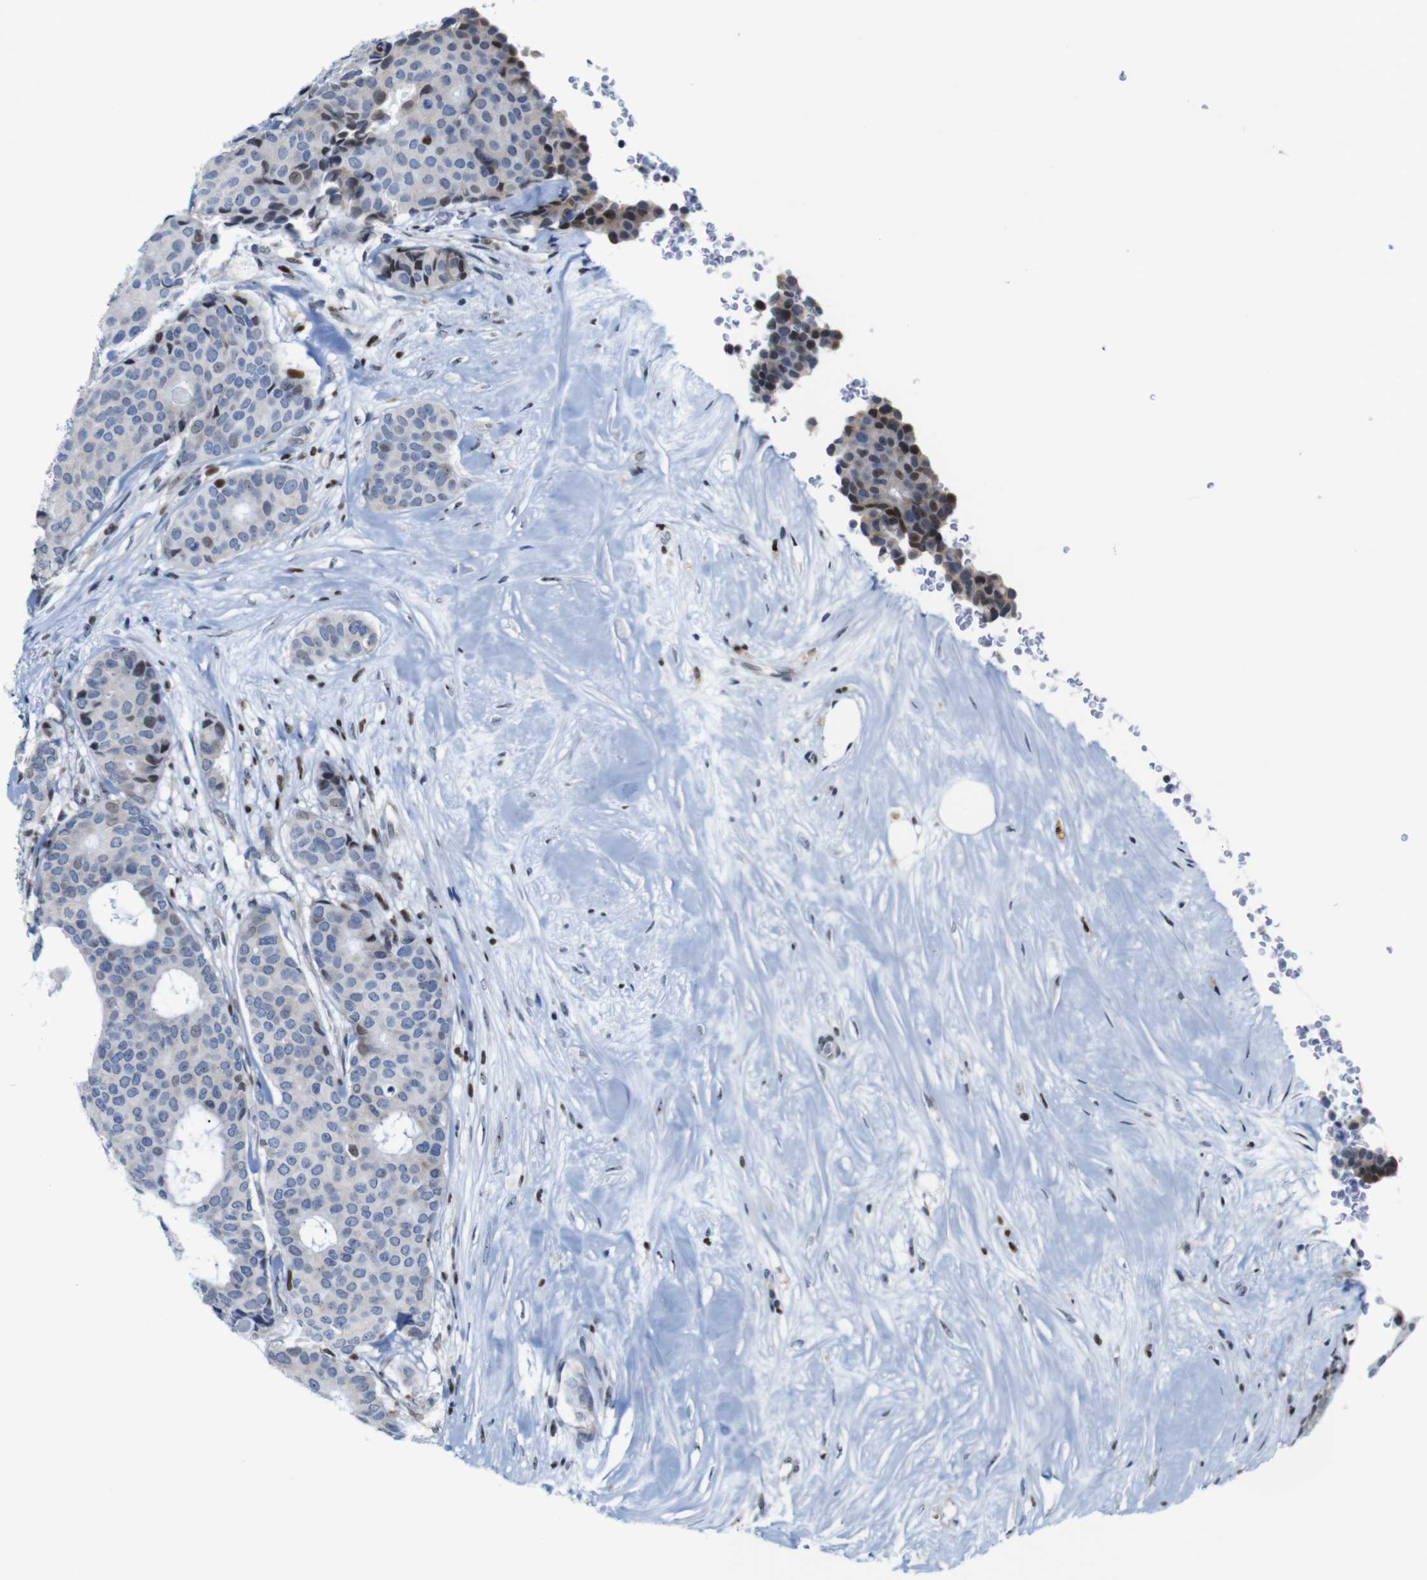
{"staining": {"intensity": "weak", "quantity": "<25%", "location": "nuclear"}, "tissue": "breast cancer", "cell_type": "Tumor cells", "image_type": "cancer", "snomed": [{"axis": "morphology", "description": "Duct carcinoma"}, {"axis": "topography", "description": "Breast"}], "caption": "Tumor cells show no significant protein staining in breast cancer (invasive ductal carcinoma).", "gene": "GATA6", "patient": {"sex": "female", "age": 75}}